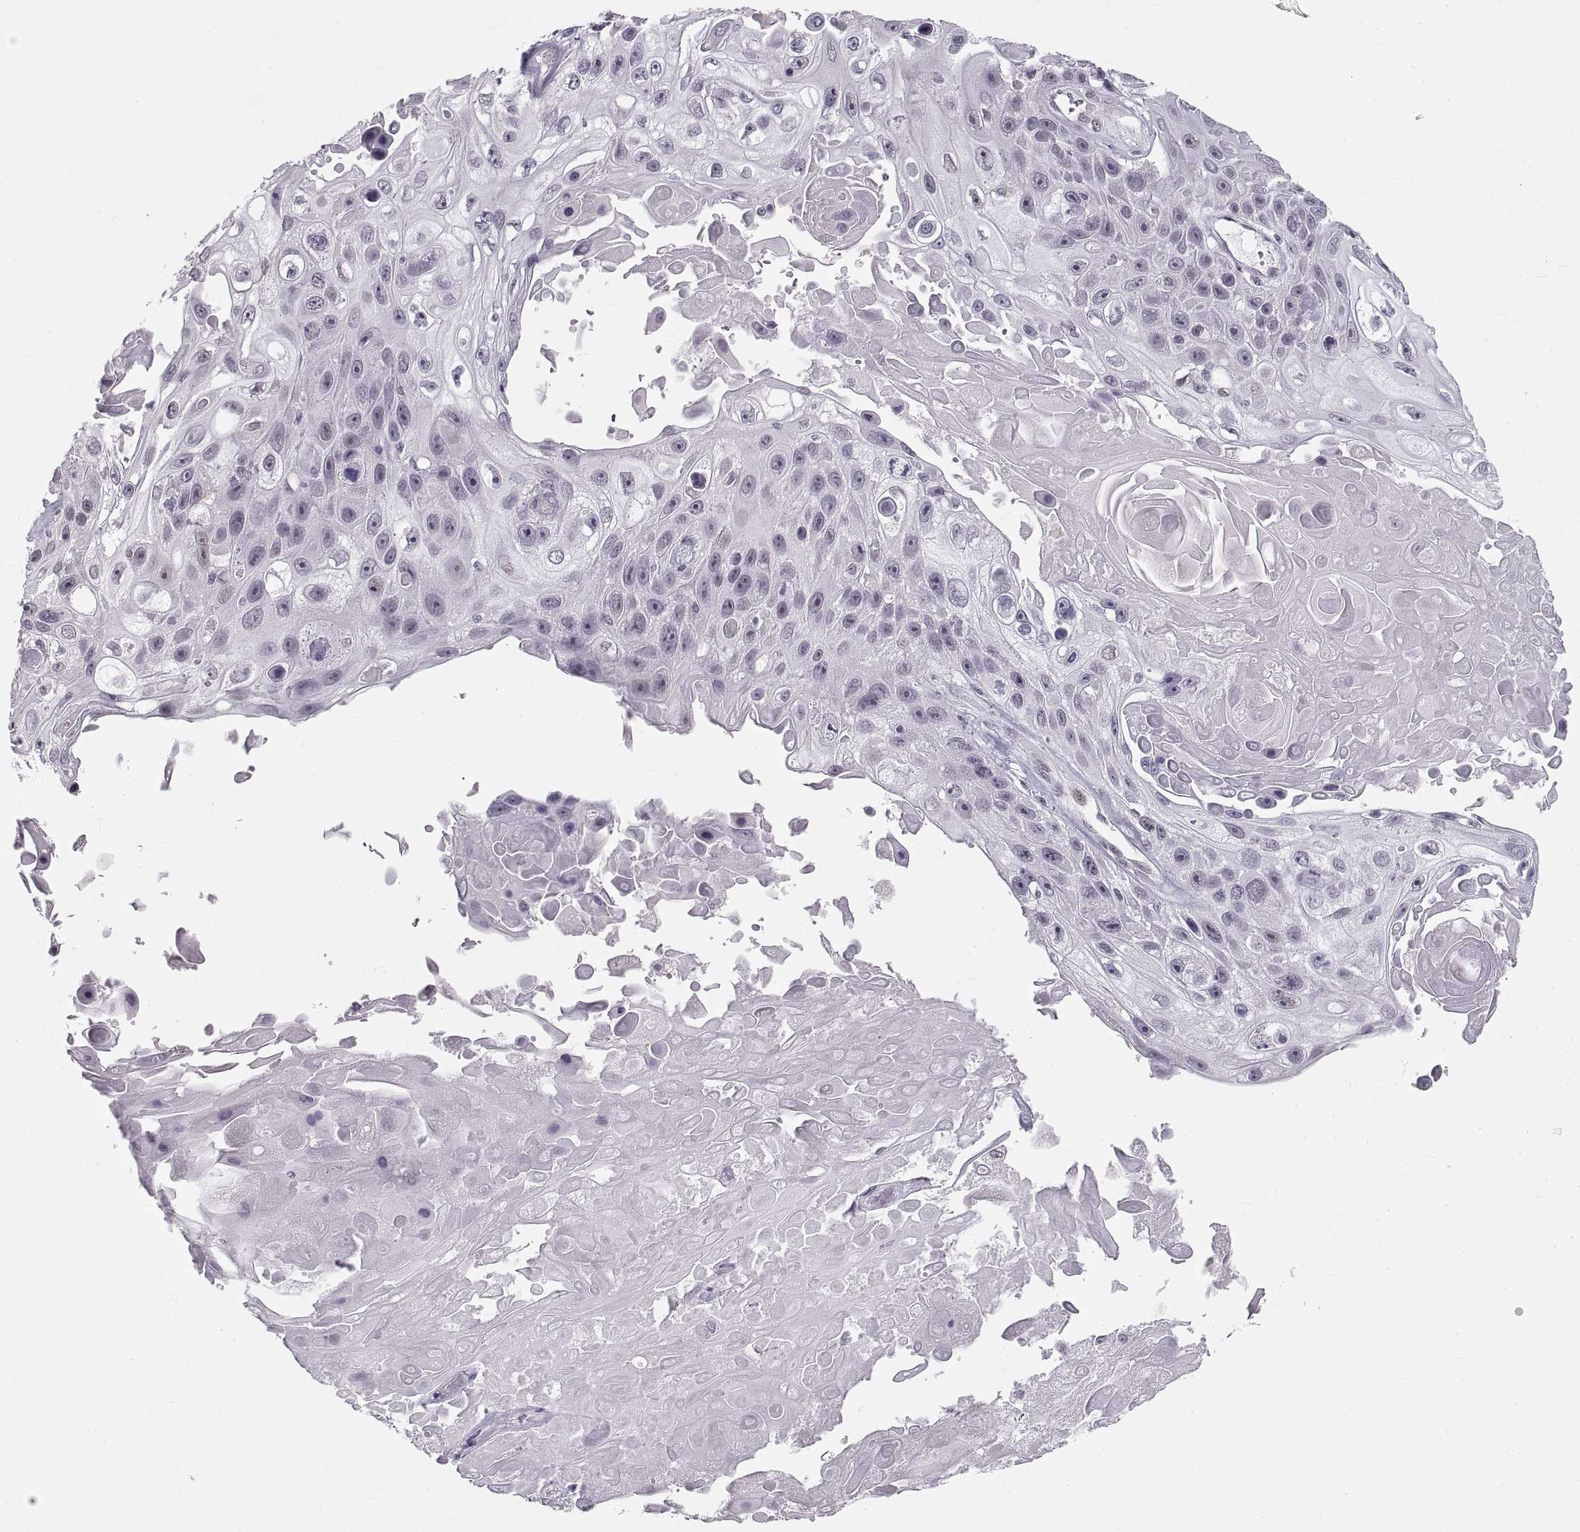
{"staining": {"intensity": "negative", "quantity": "none", "location": "none"}, "tissue": "skin cancer", "cell_type": "Tumor cells", "image_type": "cancer", "snomed": [{"axis": "morphology", "description": "Squamous cell carcinoma, NOS"}, {"axis": "topography", "description": "Skin"}], "caption": "Micrograph shows no protein positivity in tumor cells of skin squamous cell carcinoma tissue. (Immunohistochemistry (ihc), brightfield microscopy, high magnification).", "gene": "NANOS3", "patient": {"sex": "male", "age": 82}}